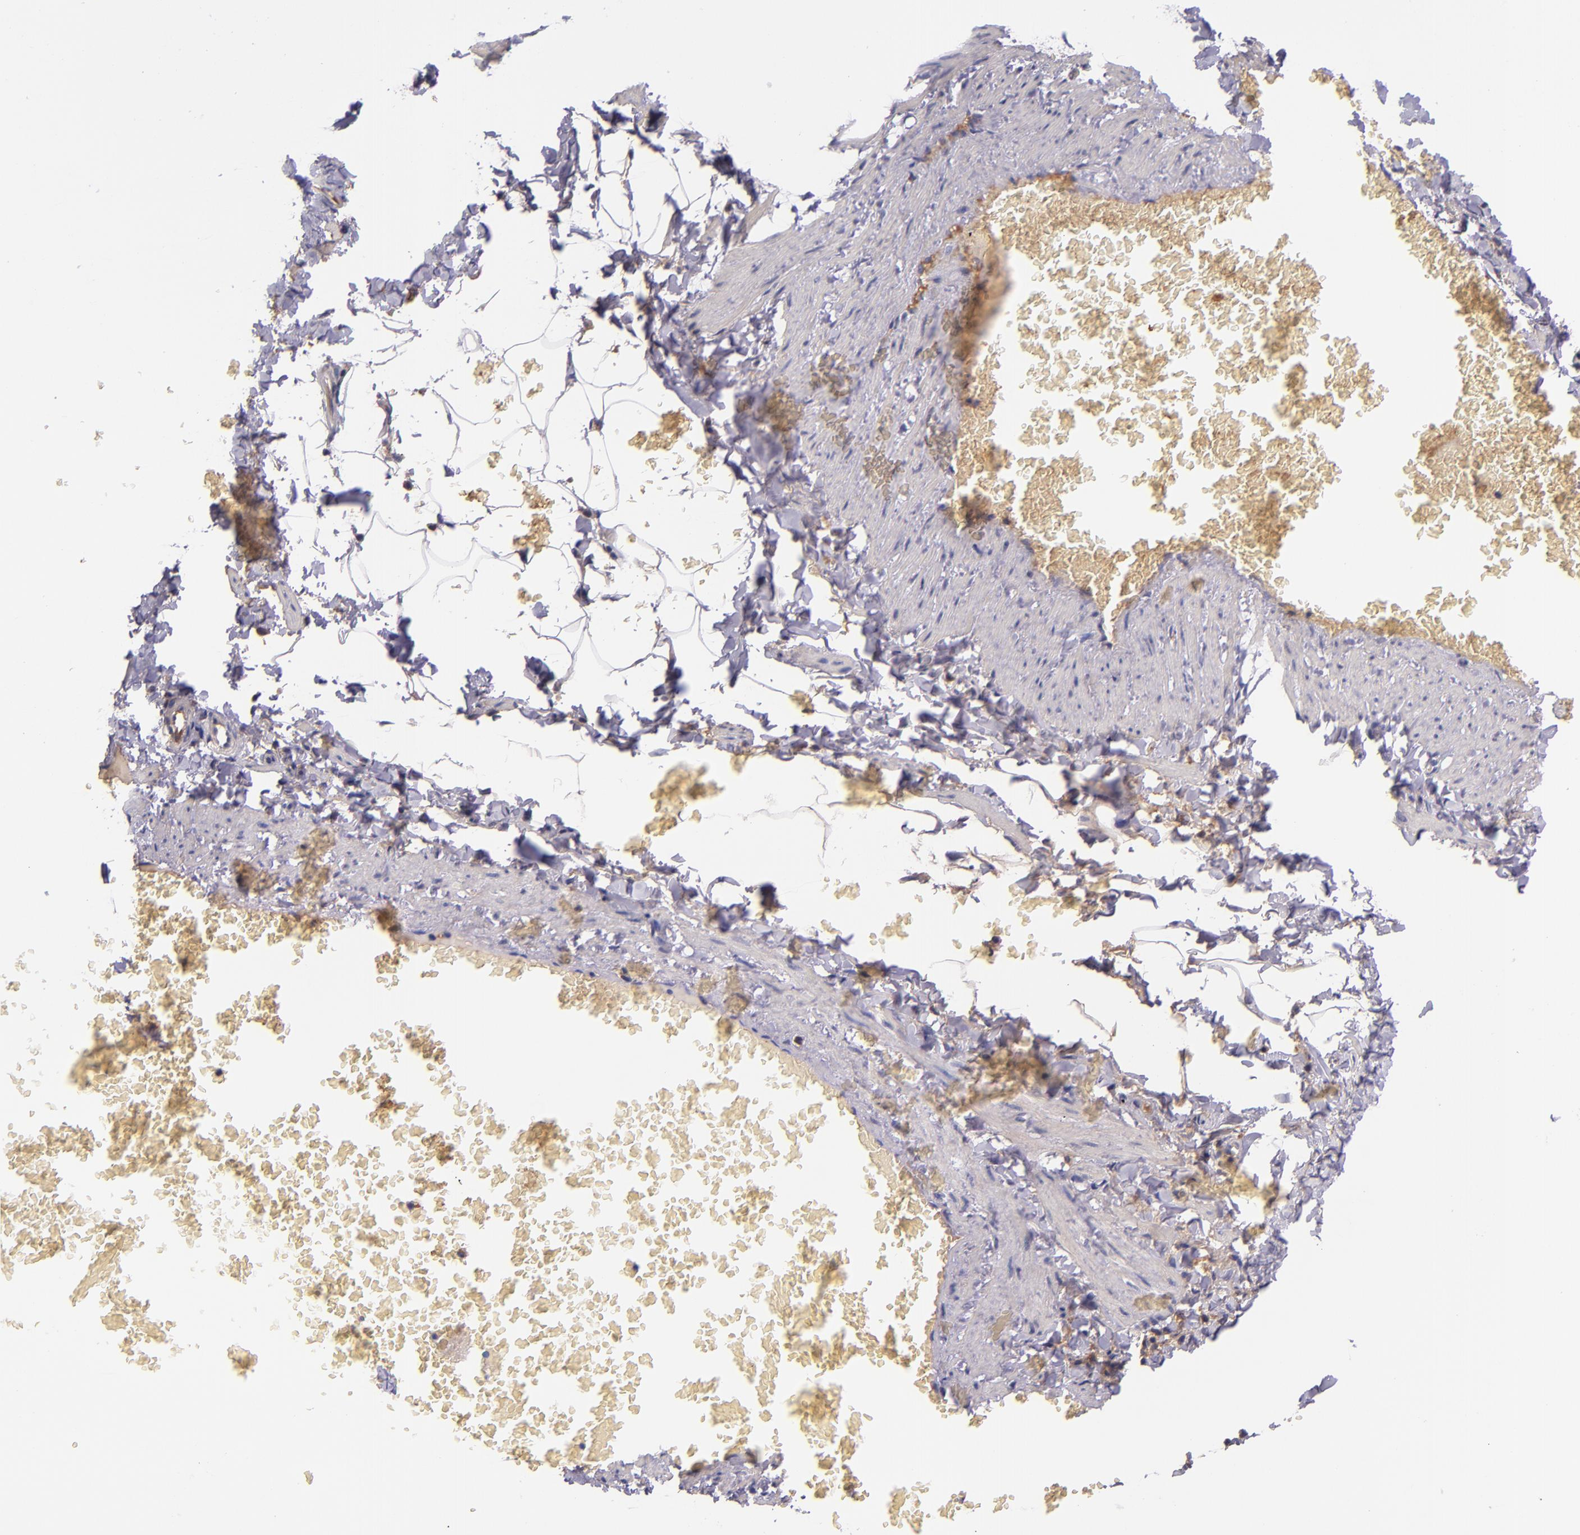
{"staining": {"intensity": "negative", "quantity": "none", "location": "none"}, "tissue": "adipose tissue", "cell_type": "Adipocytes", "image_type": "normal", "snomed": [{"axis": "morphology", "description": "Normal tissue, NOS"}, {"axis": "topography", "description": "Vascular tissue"}], "caption": "Immunohistochemistry image of normal human adipose tissue stained for a protein (brown), which demonstrates no staining in adipocytes.", "gene": "KNG1", "patient": {"sex": "male", "age": 41}}